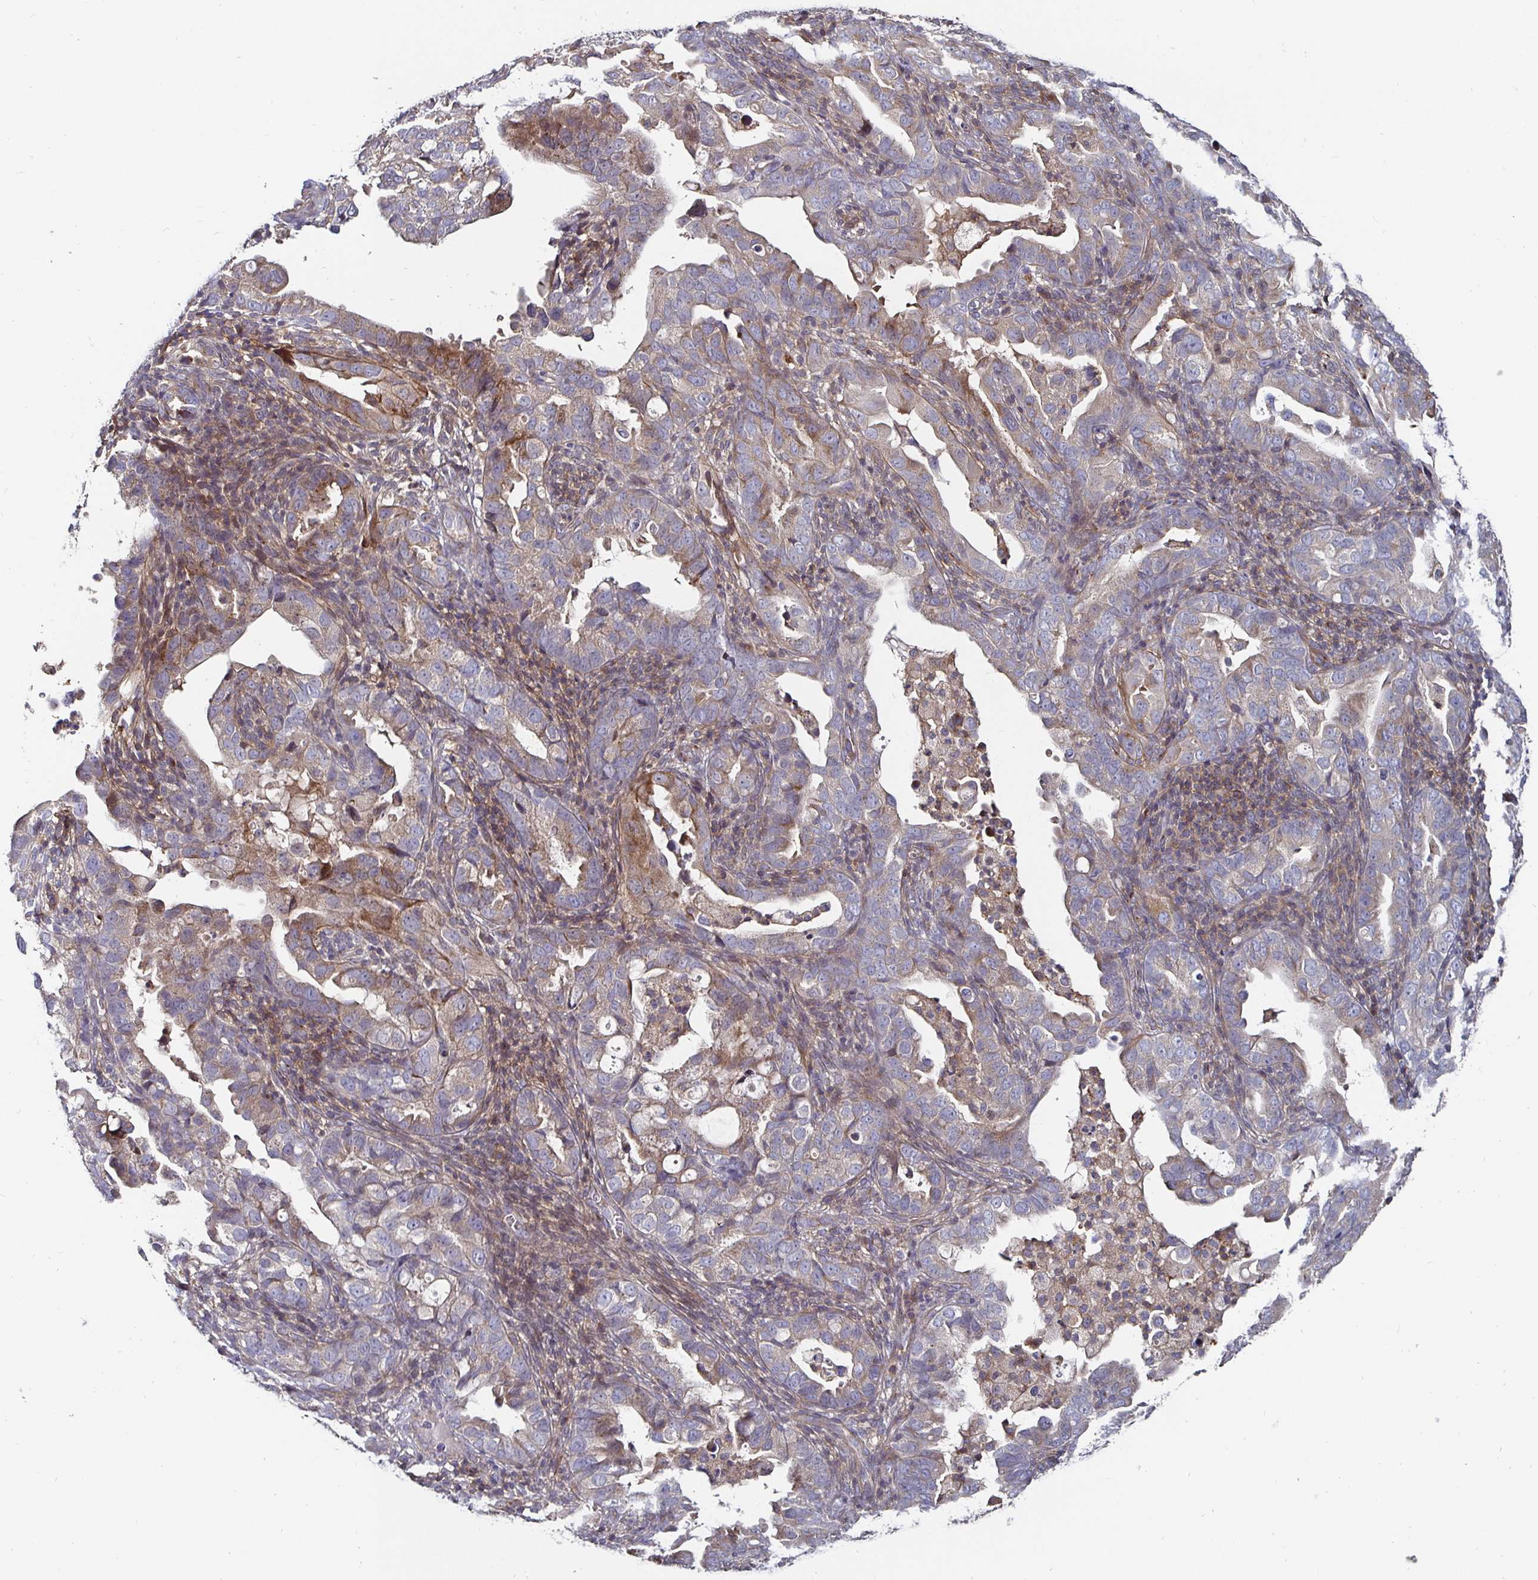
{"staining": {"intensity": "weak", "quantity": "<25%", "location": "cytoplasmic/membranous"}, "tissue": "endometrial cancer", "cell_type": "Tumor cells", "image_type": "cancer", "snomed": [{"axis": "morphology", "description": "Adenocarcinoma, NOS"}, {"axis": "topography", "description": "Endometrium"}], "caption": "The IHC image has no significant expression in tumor cells of endometrial cancer (adenocarcinoma) tissue. Nuclei are stained in blue.", "gene": "GJA4", "patient": {"sex": "female", "age": 57}}